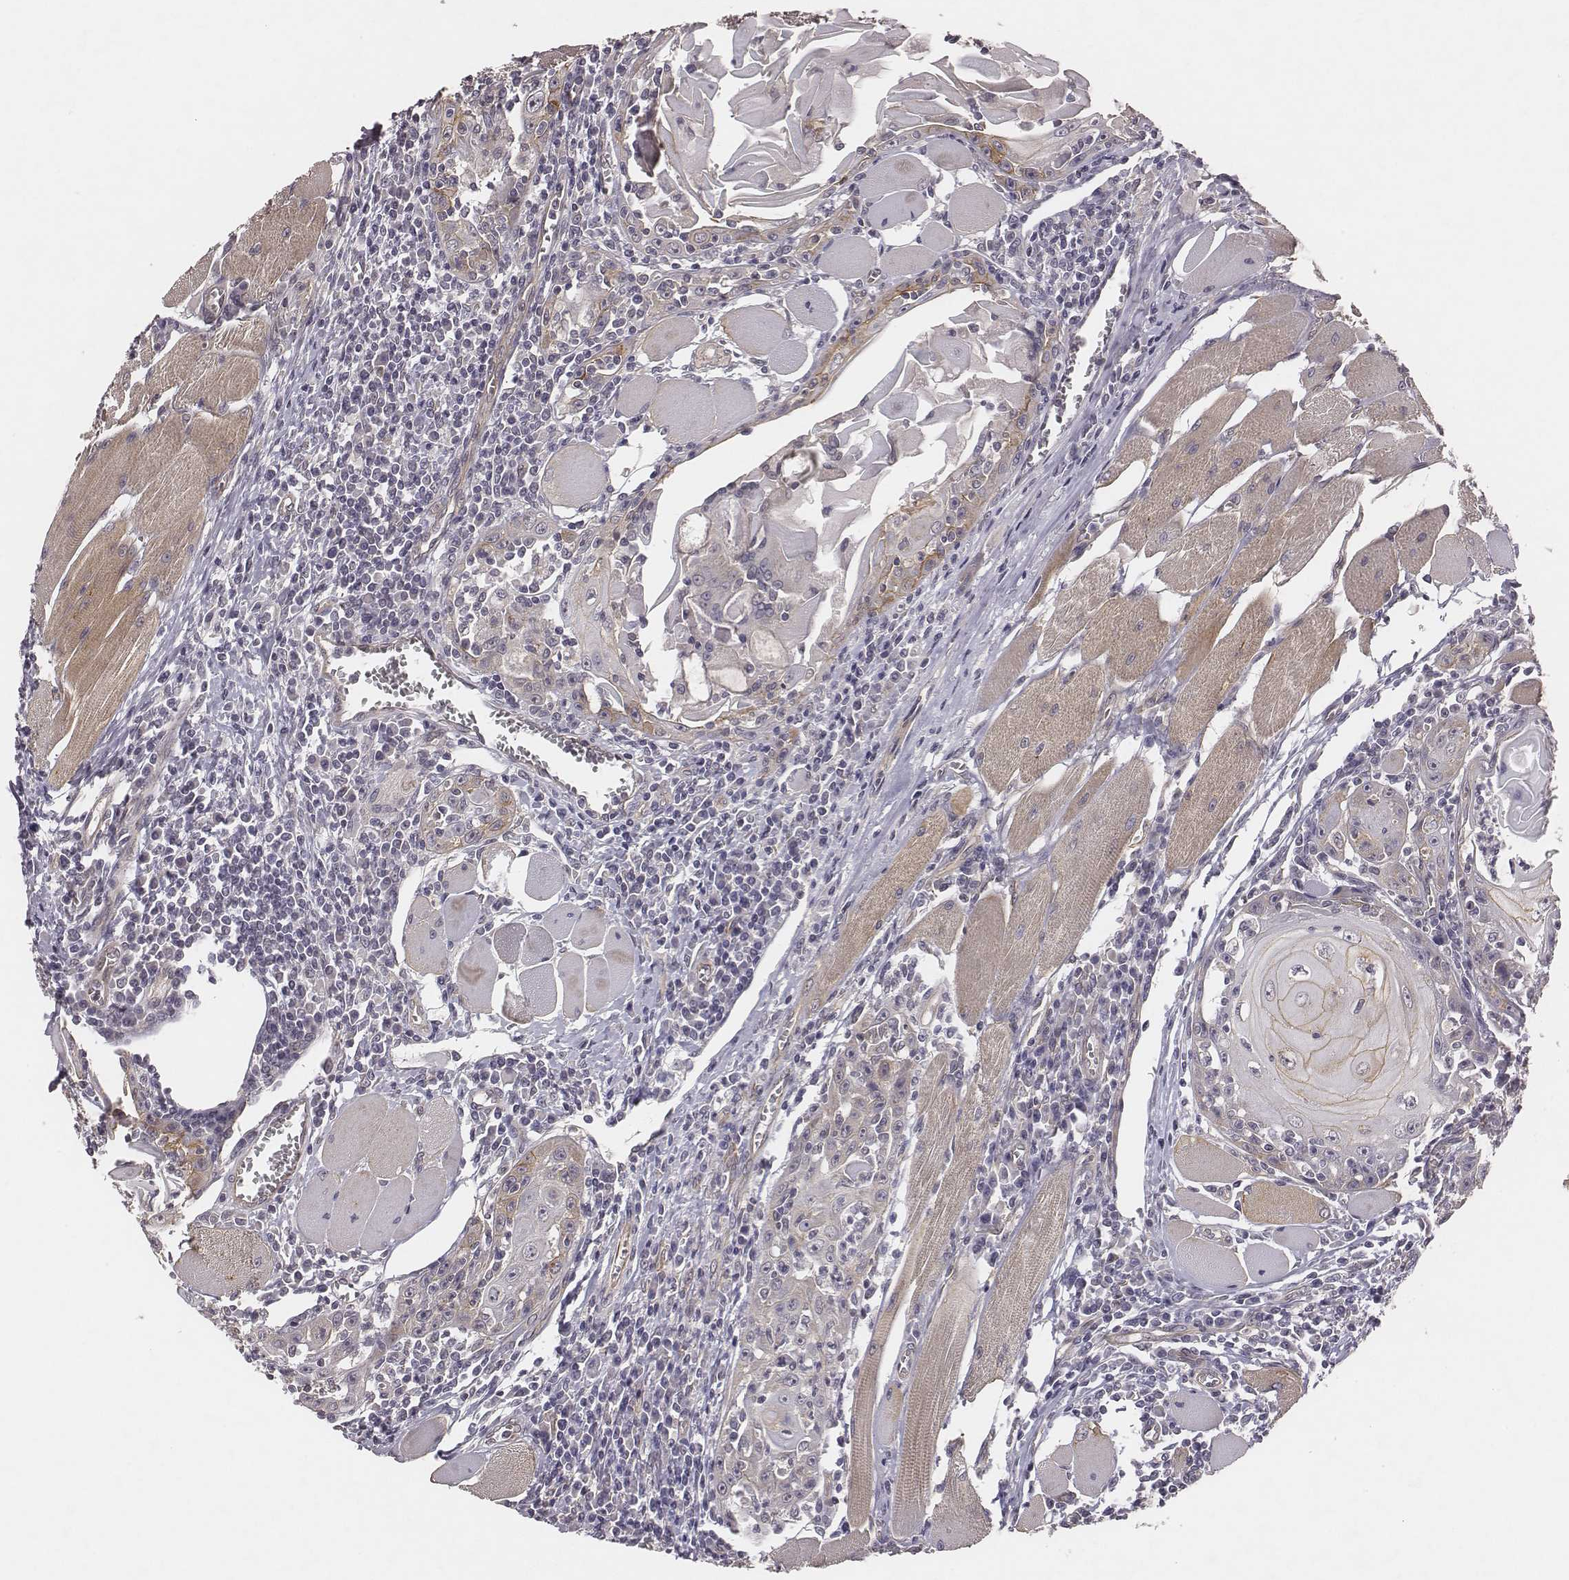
{"staining": {"intensity": "negative", "quantity": "none", "location": "none"}, "tissue": "head and neck cancer", "cell_type": "Tumor cells", "image_type": "cancer", "snomed": [{"axis": "morphology", "description": "Normal tissue, NOS"}, {"axis": "morphology", "description": "Squamous cell carcinoma, NOS"}, {"axis": "topography", "description": "Oral tissue"}, {"axis": "topography", "description": "Head-Neck"}], "caption": "This is an immunohistochemistry (IHC) image of human head and neck cancer (squamous cell carcinoma). There is no positivity in tumor cells.", "gene": "SCARF1", "patient": {"sex": "male", "age": 52}}